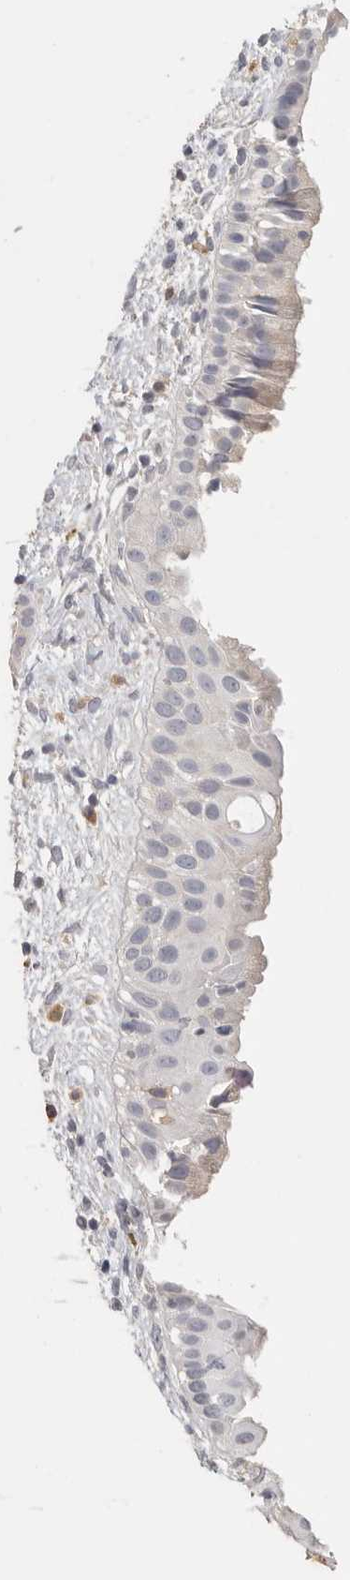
{"staining": {"intensity": "weak", "quantity": "<25%", "location": "cytoplasmic/membranous"}, "tissue": "nasopharynx", "cell_type": "Respiratory epithelial cells", "image_type": "normal", "snomed": [{"axis": "morphology", "description": "Normal tissue, NOS"}, {"axis": "topography", "description": "Nasopharynx"}], "caption": "Image shows no significant protein positivity in respiratory epithelial cells of benign nasopharynx.", "gene": "DNAJC11", "patient": {"sex": "male", "age": 22}}